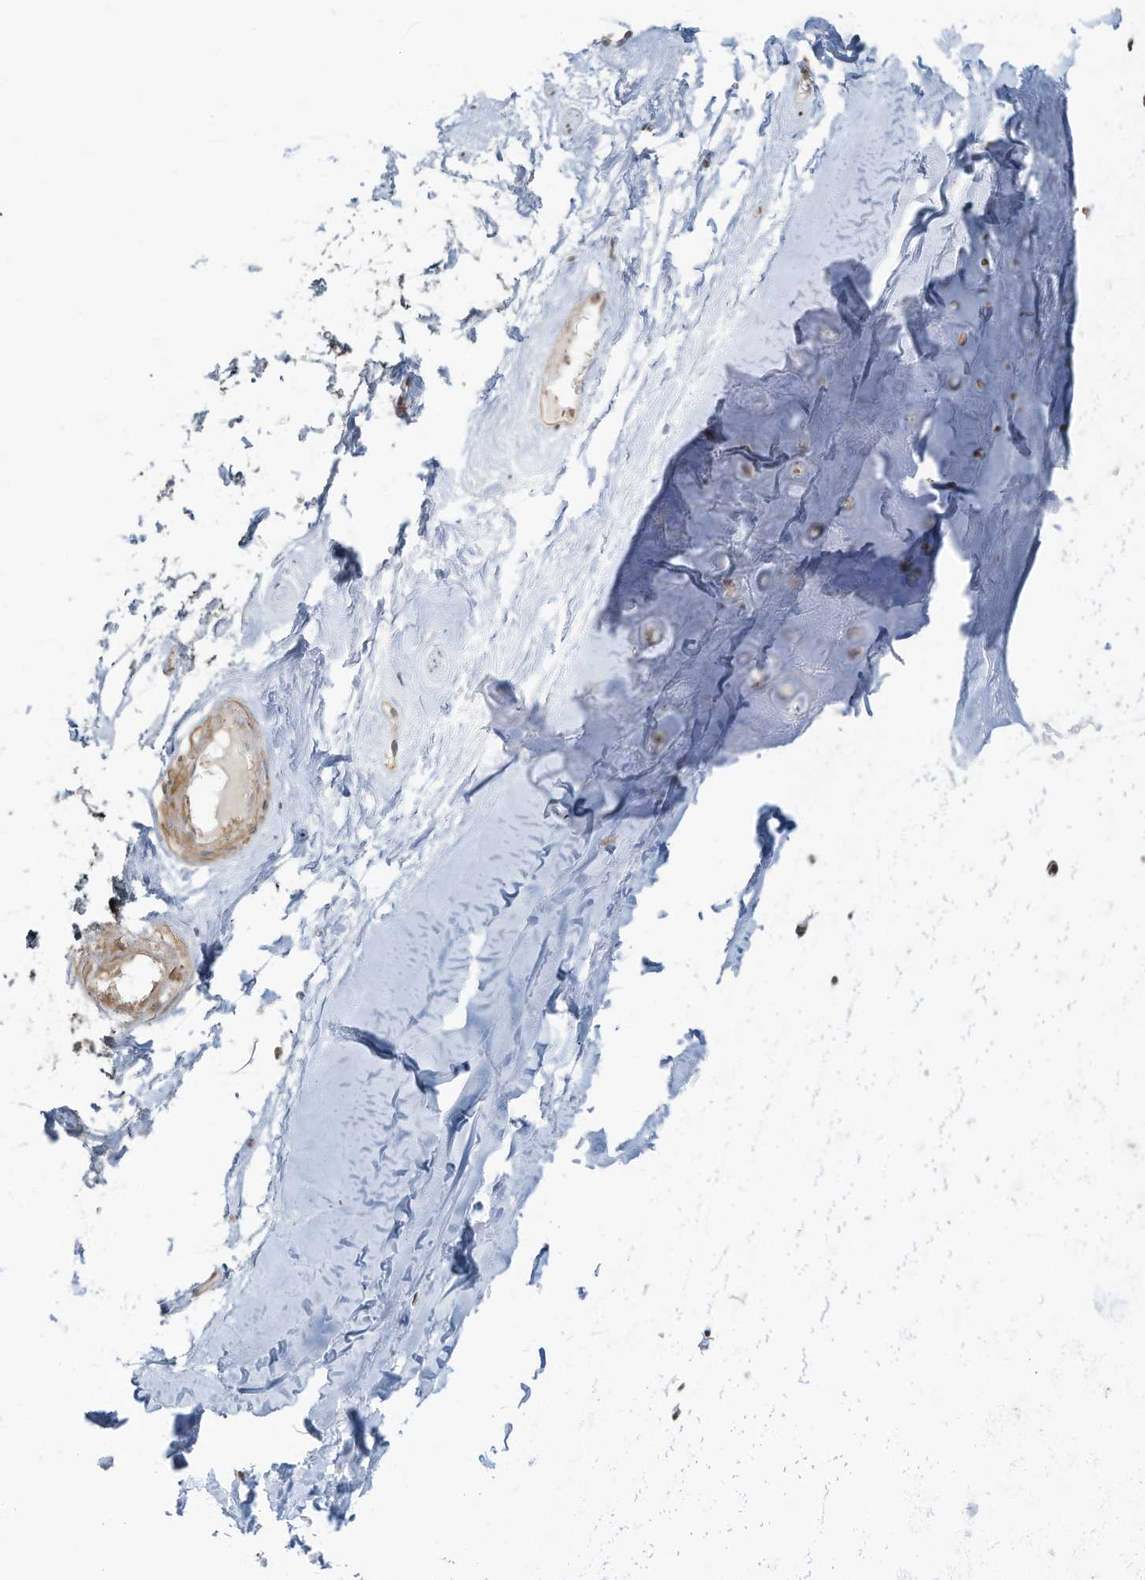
{"staining": {"intensity": "moderate", "quantity": ">75%", "location": "nuclear"}, "tissue": "adipose tissue", "cell_type": "Adipocytes", "image_type": "normal", "snomed": [{"axis": "morphology", "description": "Normal tissue, NOS"}, {"axis": "morphology", "description": "Basal cell carcinoma"}, {"axis": "topography", "description": "Skin"}], "caption": "Adipose tissue stained with immunohistochemistry (IHC) displays moderate nuclear staining in approximately >75% of adipocytes.", "gene": "DBR1", "patient": {"sex": "female", "age": 89}}